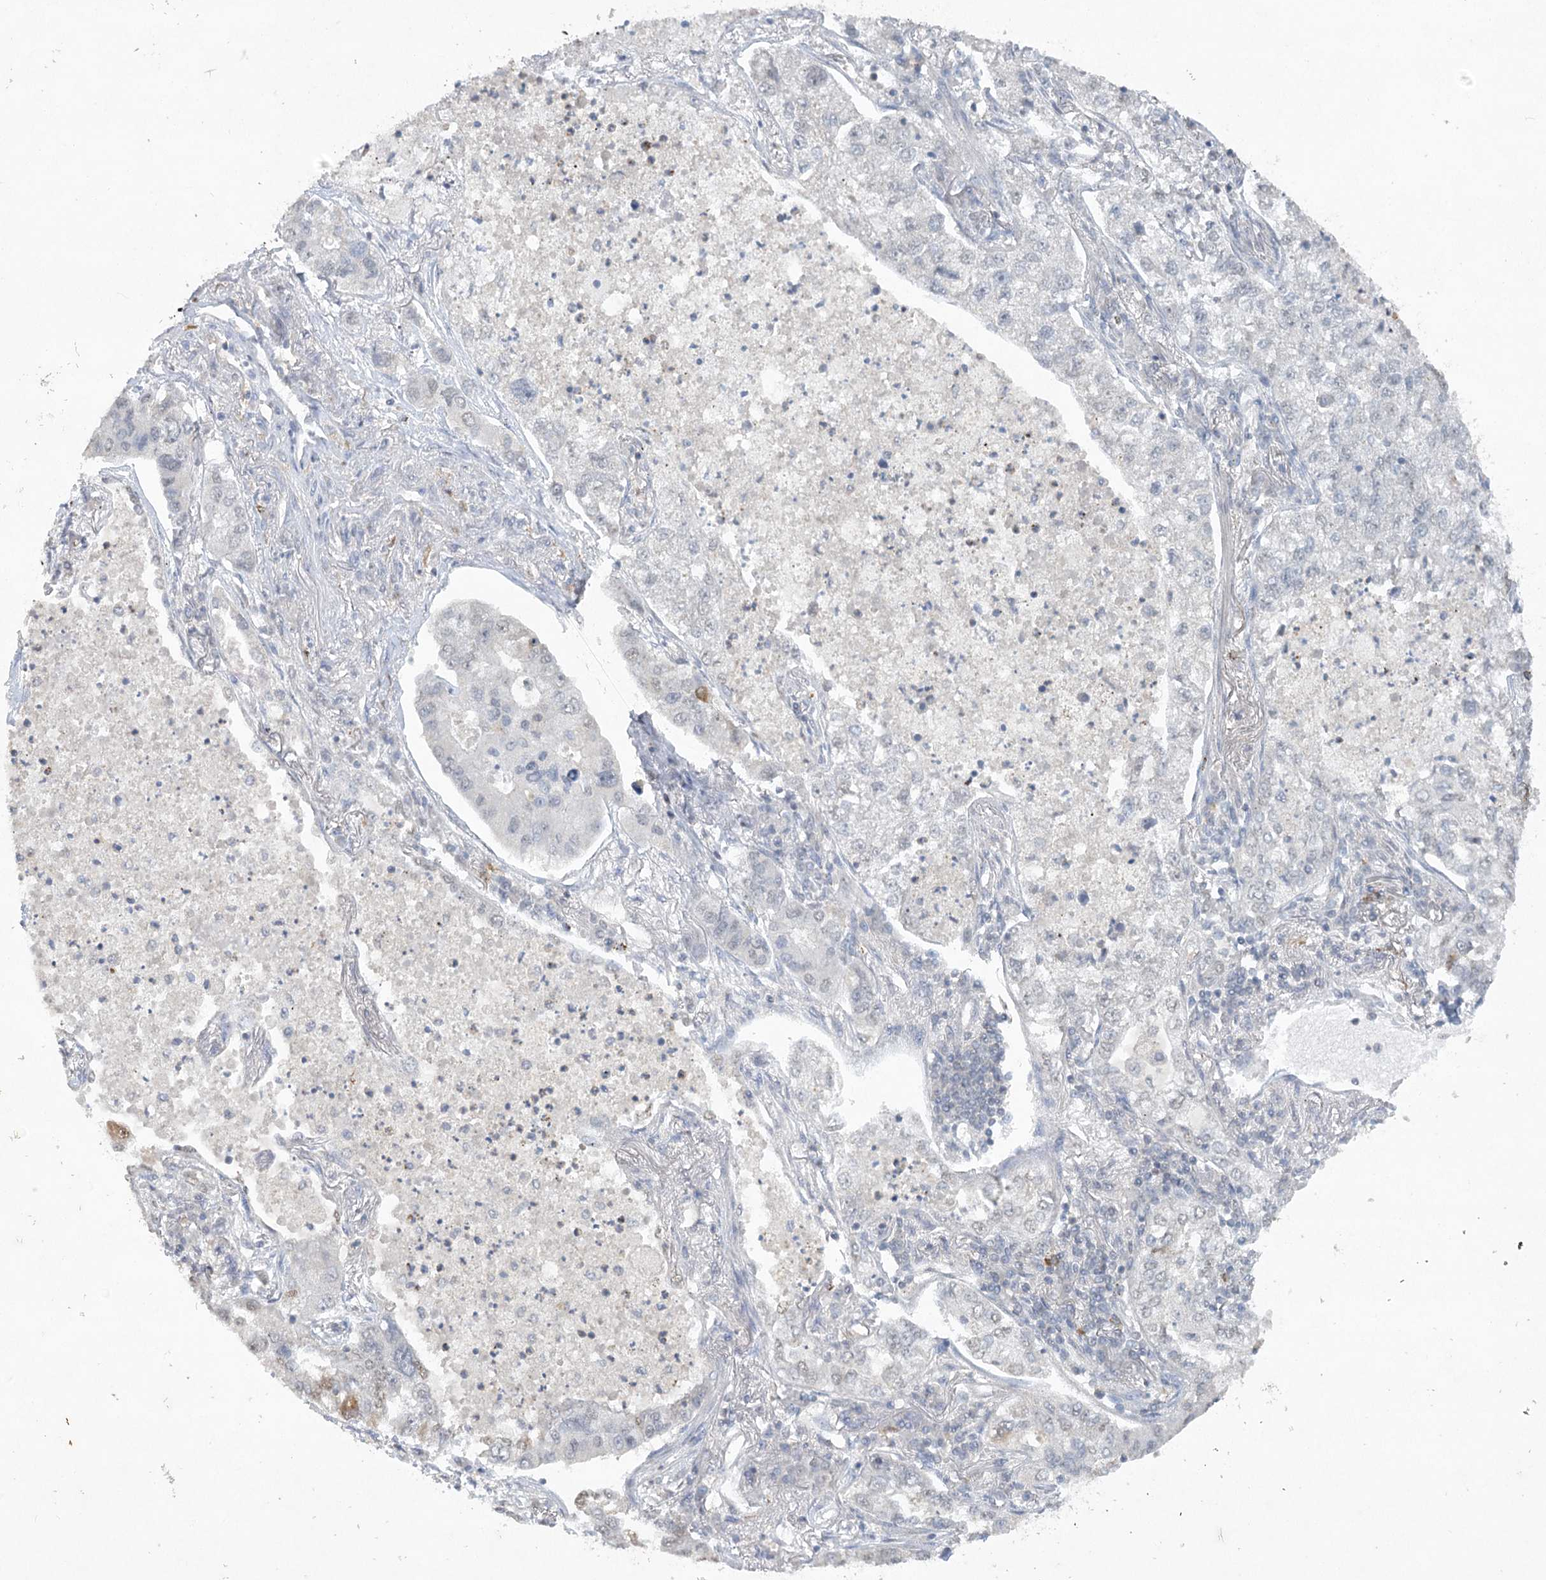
{"staining": {"intensity": "negative", "quantity": "none", "location": "none"}, "tissue": "lung cancer", "cell_type": "Tumor cells", "image_type": "cancer", "snomed": [{"axis": "morphology", "description": "Adenocarcinoma, NOS"}, {"axis": "topography", "description": "Lung"}], "caption": "The micrograph reveals no staining of tumor cells in lung cancer (adenocarcinoma).", "gene": "TRAF3IP1", "patient": {"sex": "male", "age": 49}}